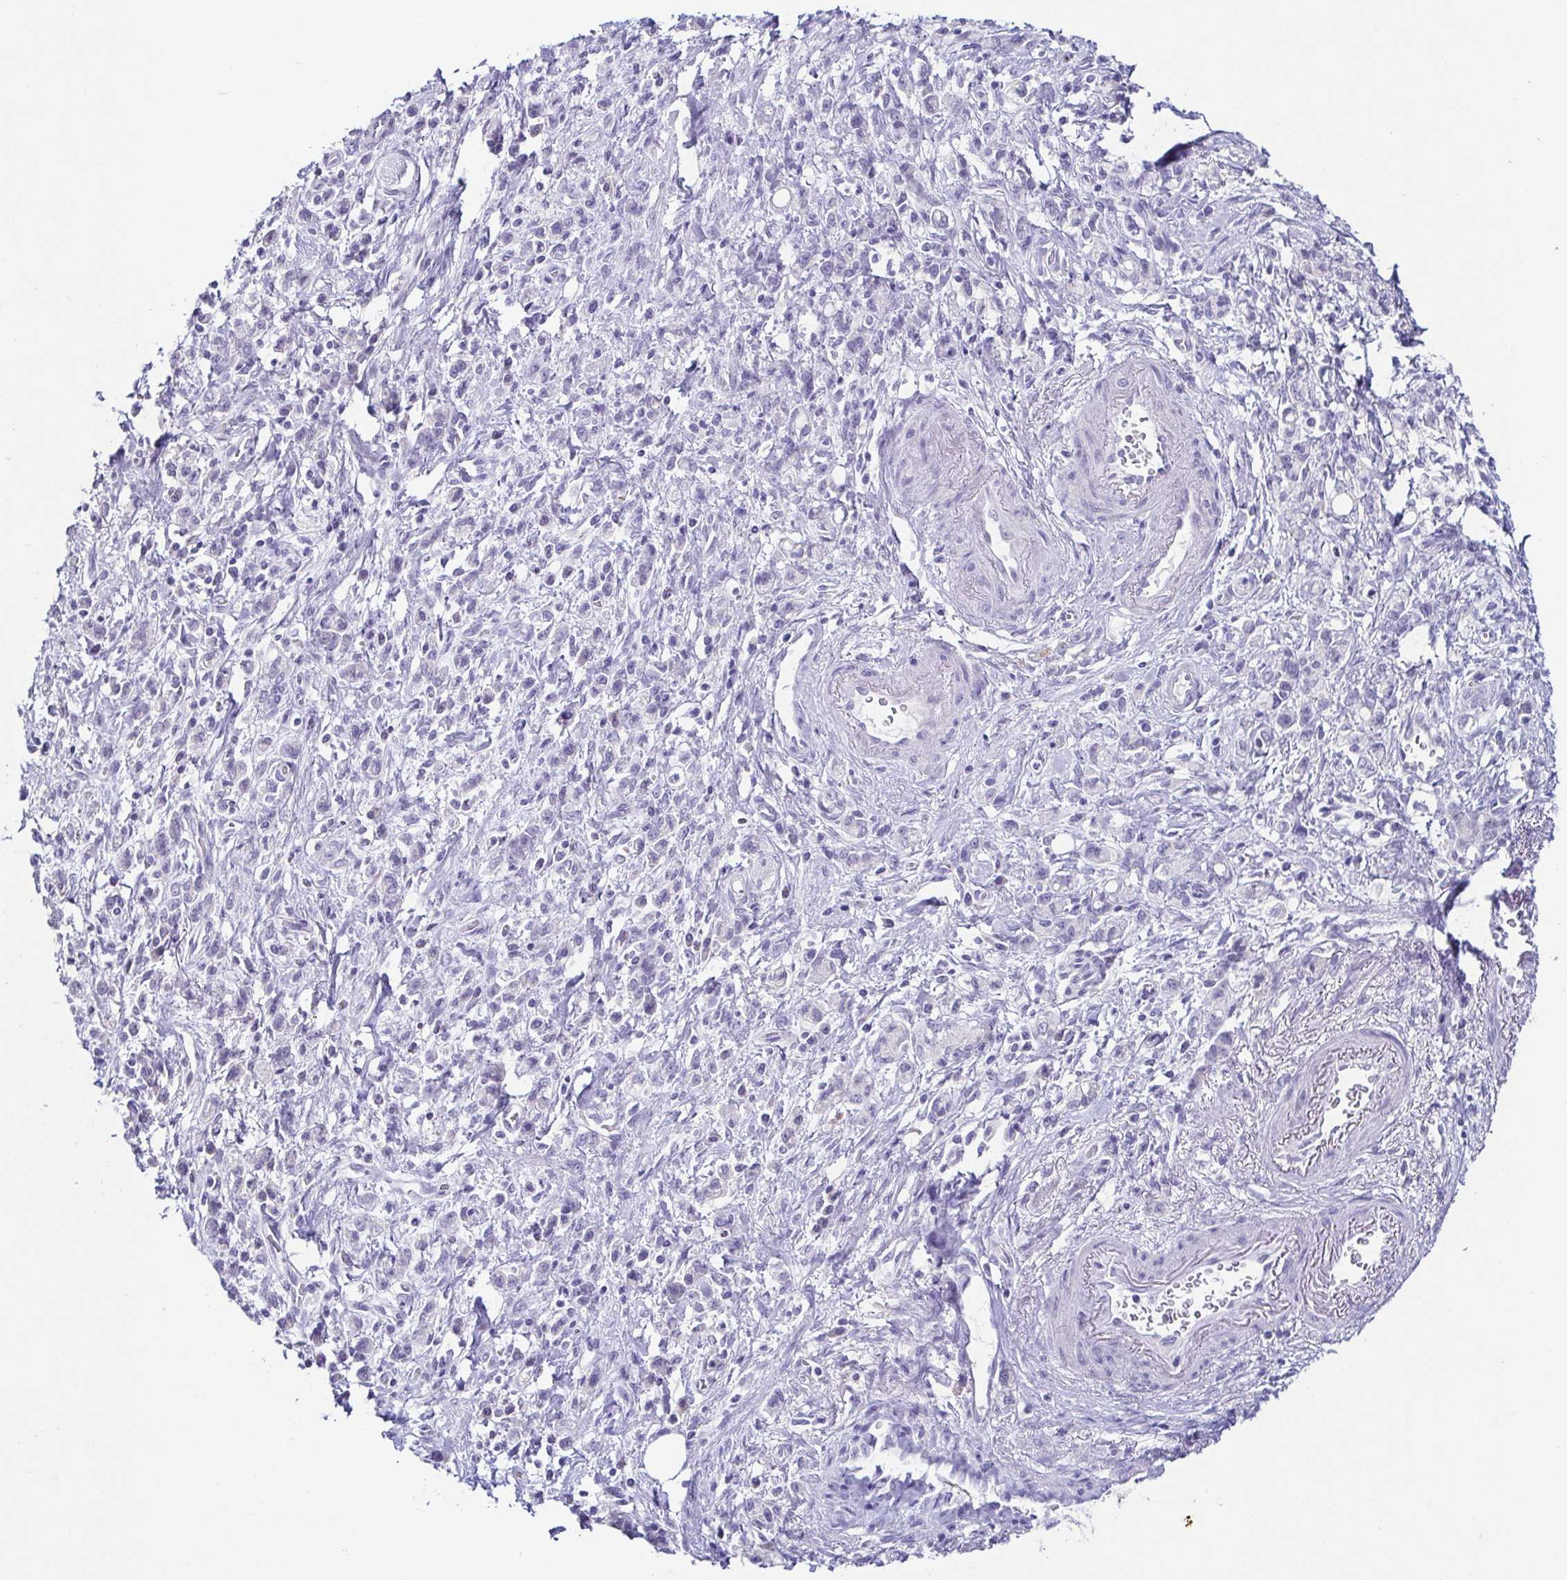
{"staining": {"intensity": "negative", "quantity": "none", "location": "none"}, "tissue": "stomach cancer", "cell_type": "Tumor cells", "image_type": "cancer", "snomed": [{"axis": "morphology", "description": "Adenocarcinoma, NOS"}, {"axis": "topography", "description": "Stomach"}], "caption": "IHC photomicrograph of neoplastic tissue: stomach cancer stained with DAB (3,3'-diaminobenzidine) demonstrates no significant protein staining in tumor cells. (DAB (3,3'-diaminobenzidine) IHC, high magnification).", "gene": "TP73", "patient": {"sex": "male", "age": 77}}